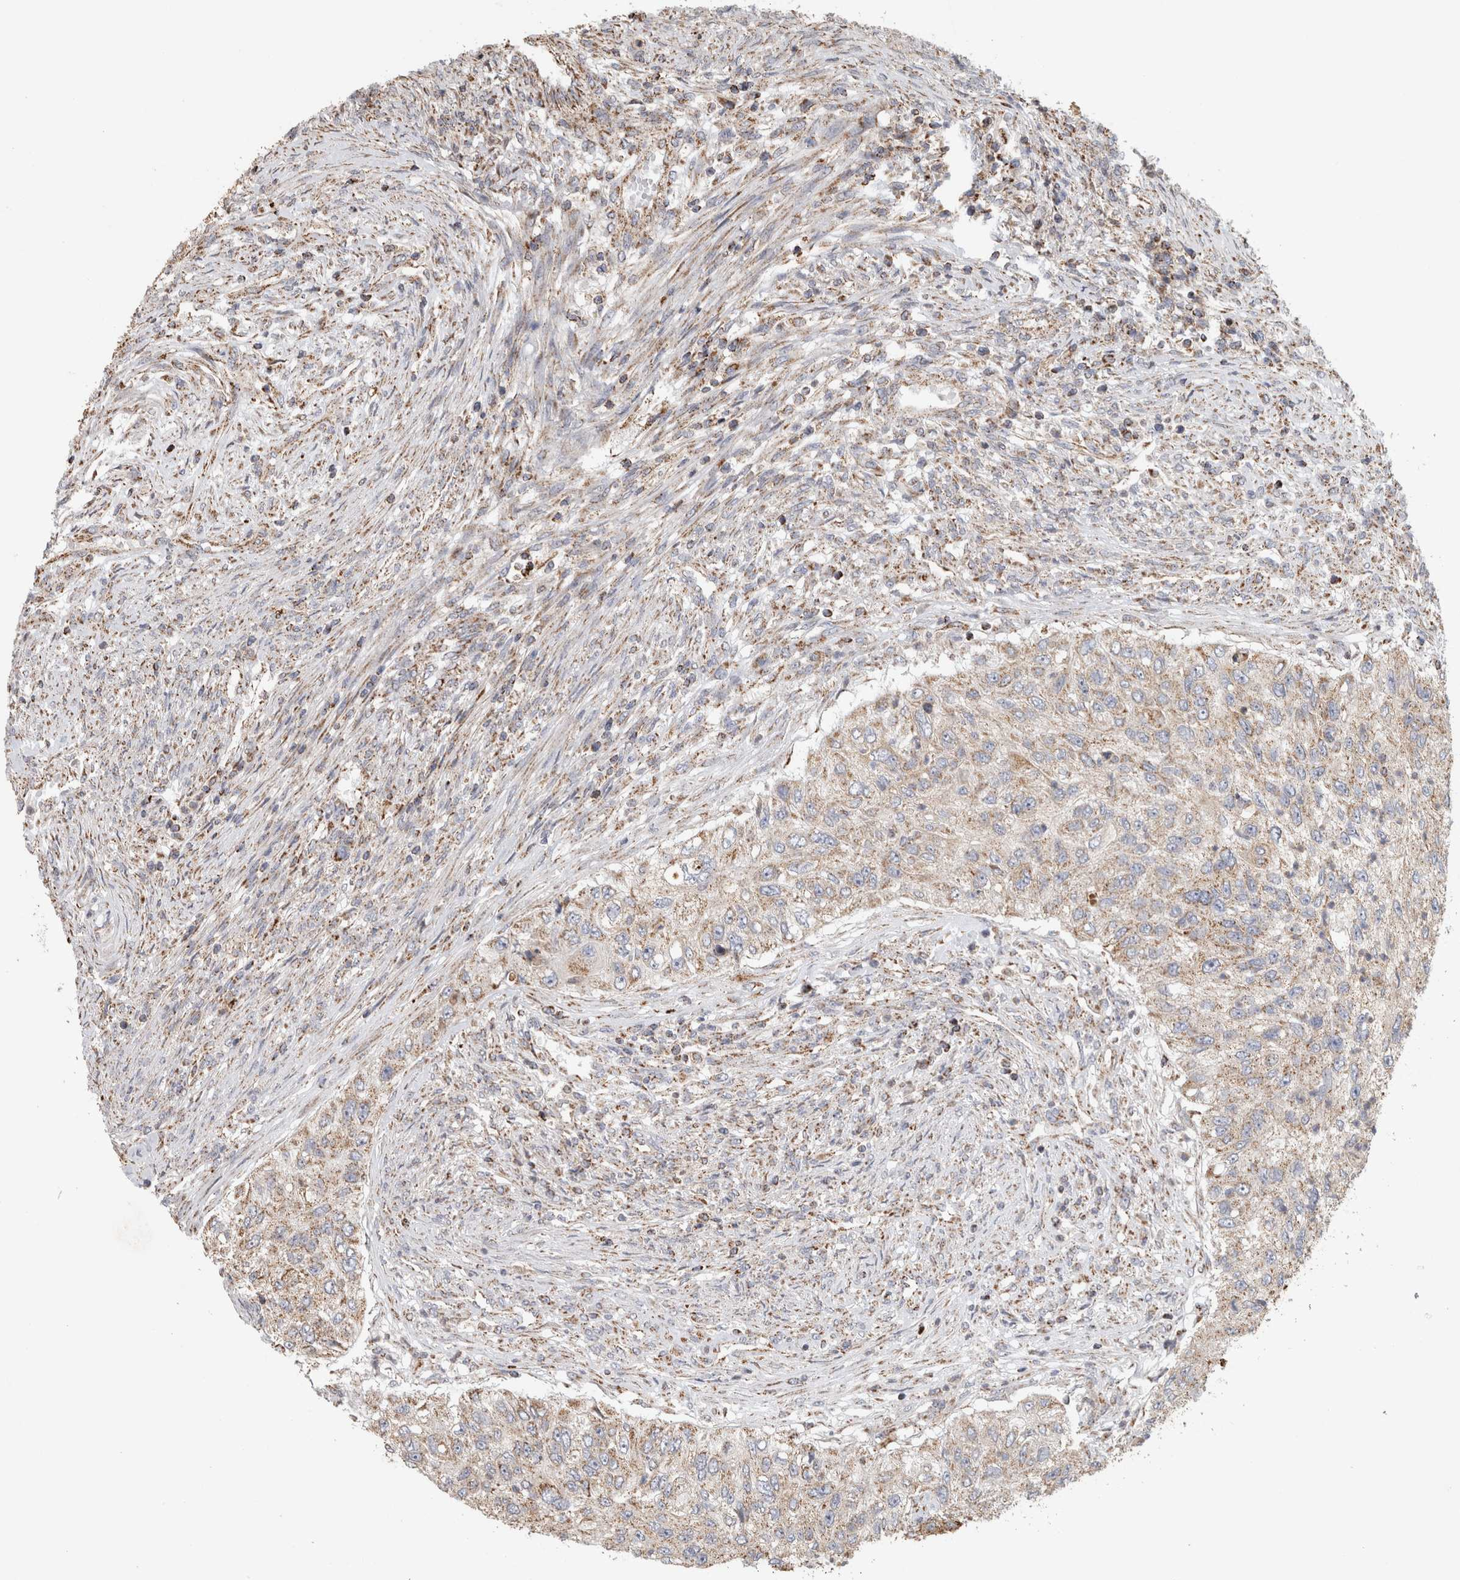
{"staining": {"intensity": "weak", "quantity": "<25%", "location": "cytoplasmic/membranous"}, "tissue": "urothelial cancer", "cell_type": "Tumor cells", "image_type": "cancer", "snomed": [{"axis": "morphology", "description": "Urothelial carcinoma, High grade"}, {"axis": "topography", "description": "Urinary bladder"}], "caption": "Tumor cells are negative for protein expression in human urothelial cancer.", "gene": "ST8SIA1", "patient": {"sex": "female", "age": 60}}